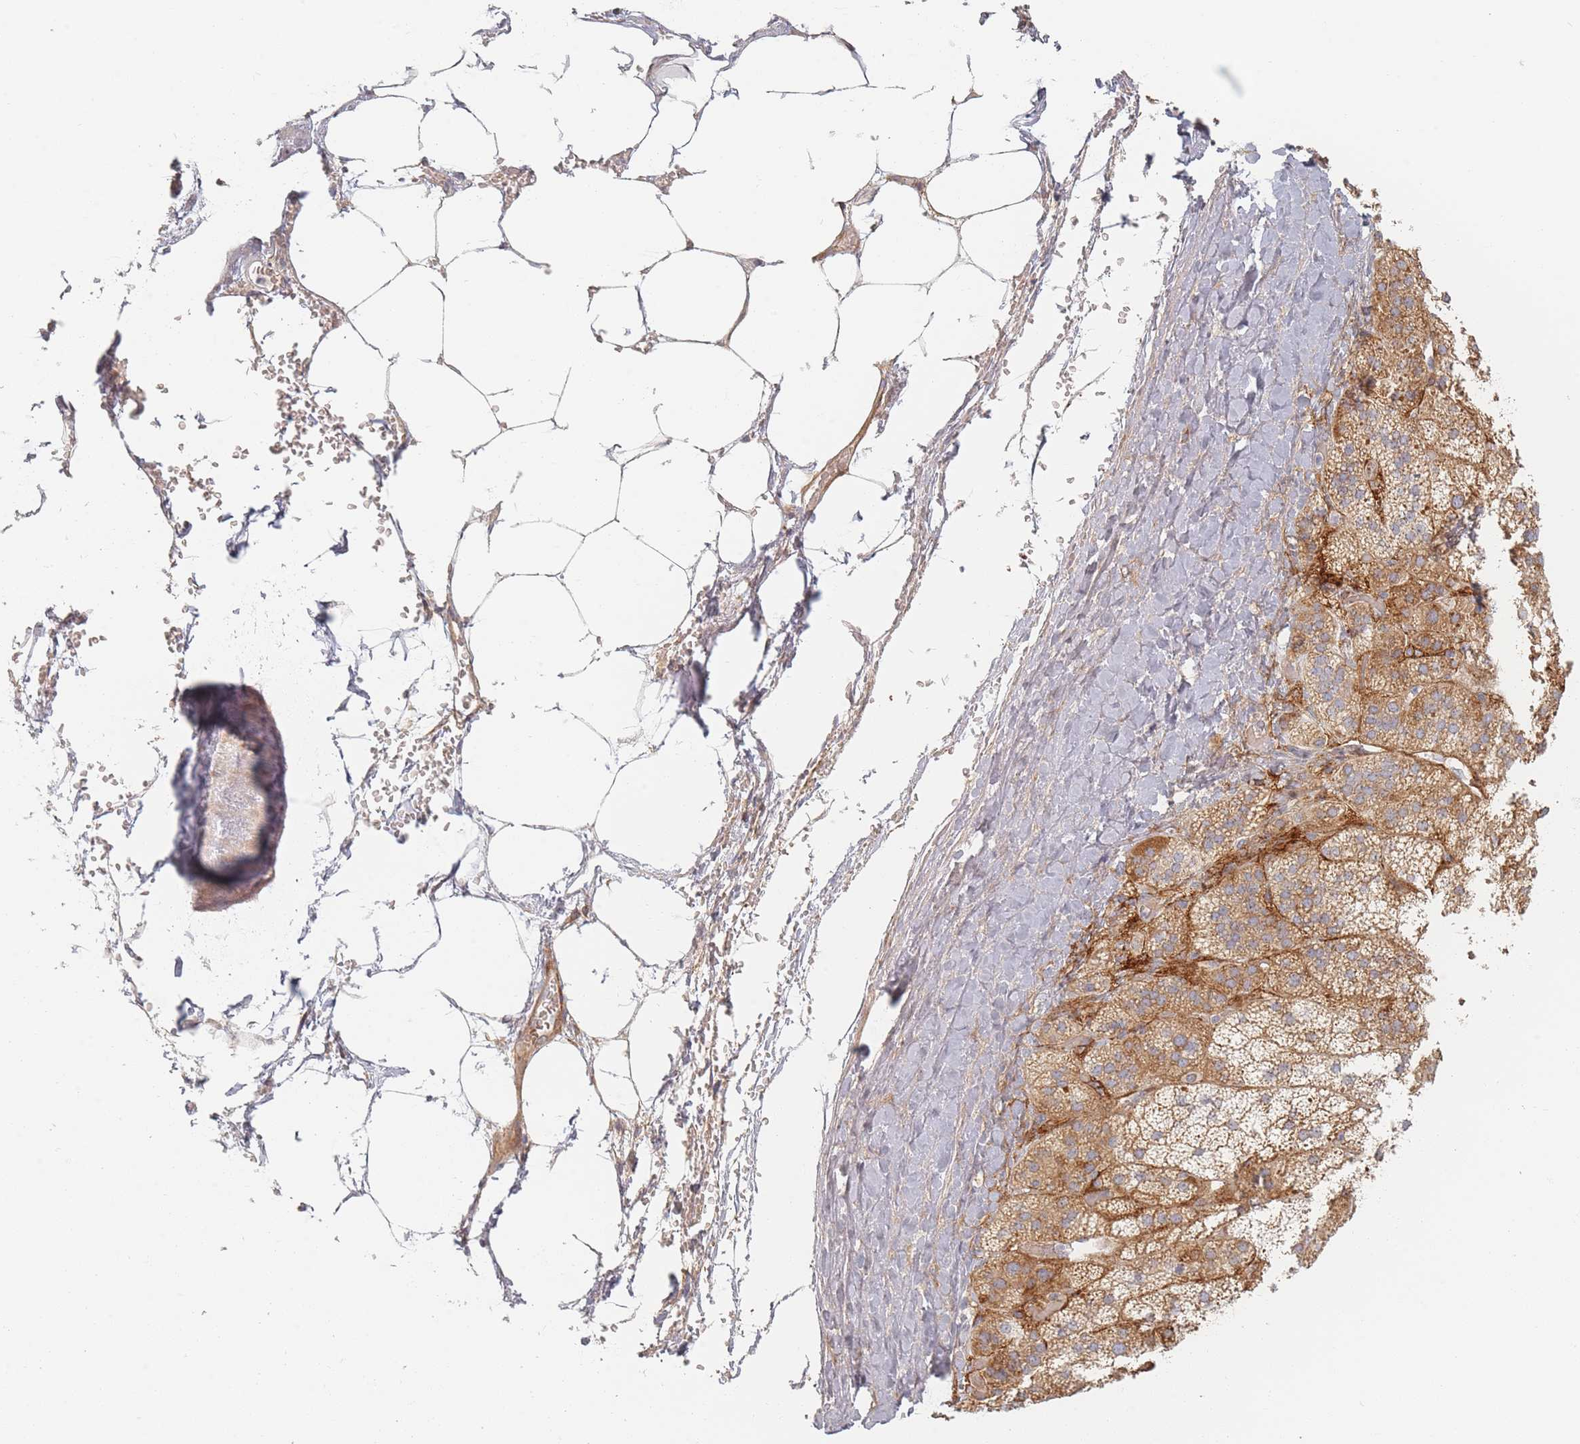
{"staining": {"intensity": "moderate", "quantity": "25%-75%", "location": "cytoplasmic/membranous"}, "tissue": "adrenal gland", "cell_type": "Glandular cells", "image_type": "normal", "snomed": [{"axis": "morphology", "description": "Normal tissue, NOS"}, {"axis": "topography", "description": "Adrenal gland"}], "caption": "Moderate cytoplasmic/membranous protein expression is appreciated in approximately 25%-75% of glandular cells in adrenal gland. The staining was performed using DAB (3,3'-diaminobenzidine), with brown indicating positive protein expression. Nuclei are stained blue with hematoxylin.", "gene": "ZKSCAN7", "patient": {"sex": "female", "age": 70}}